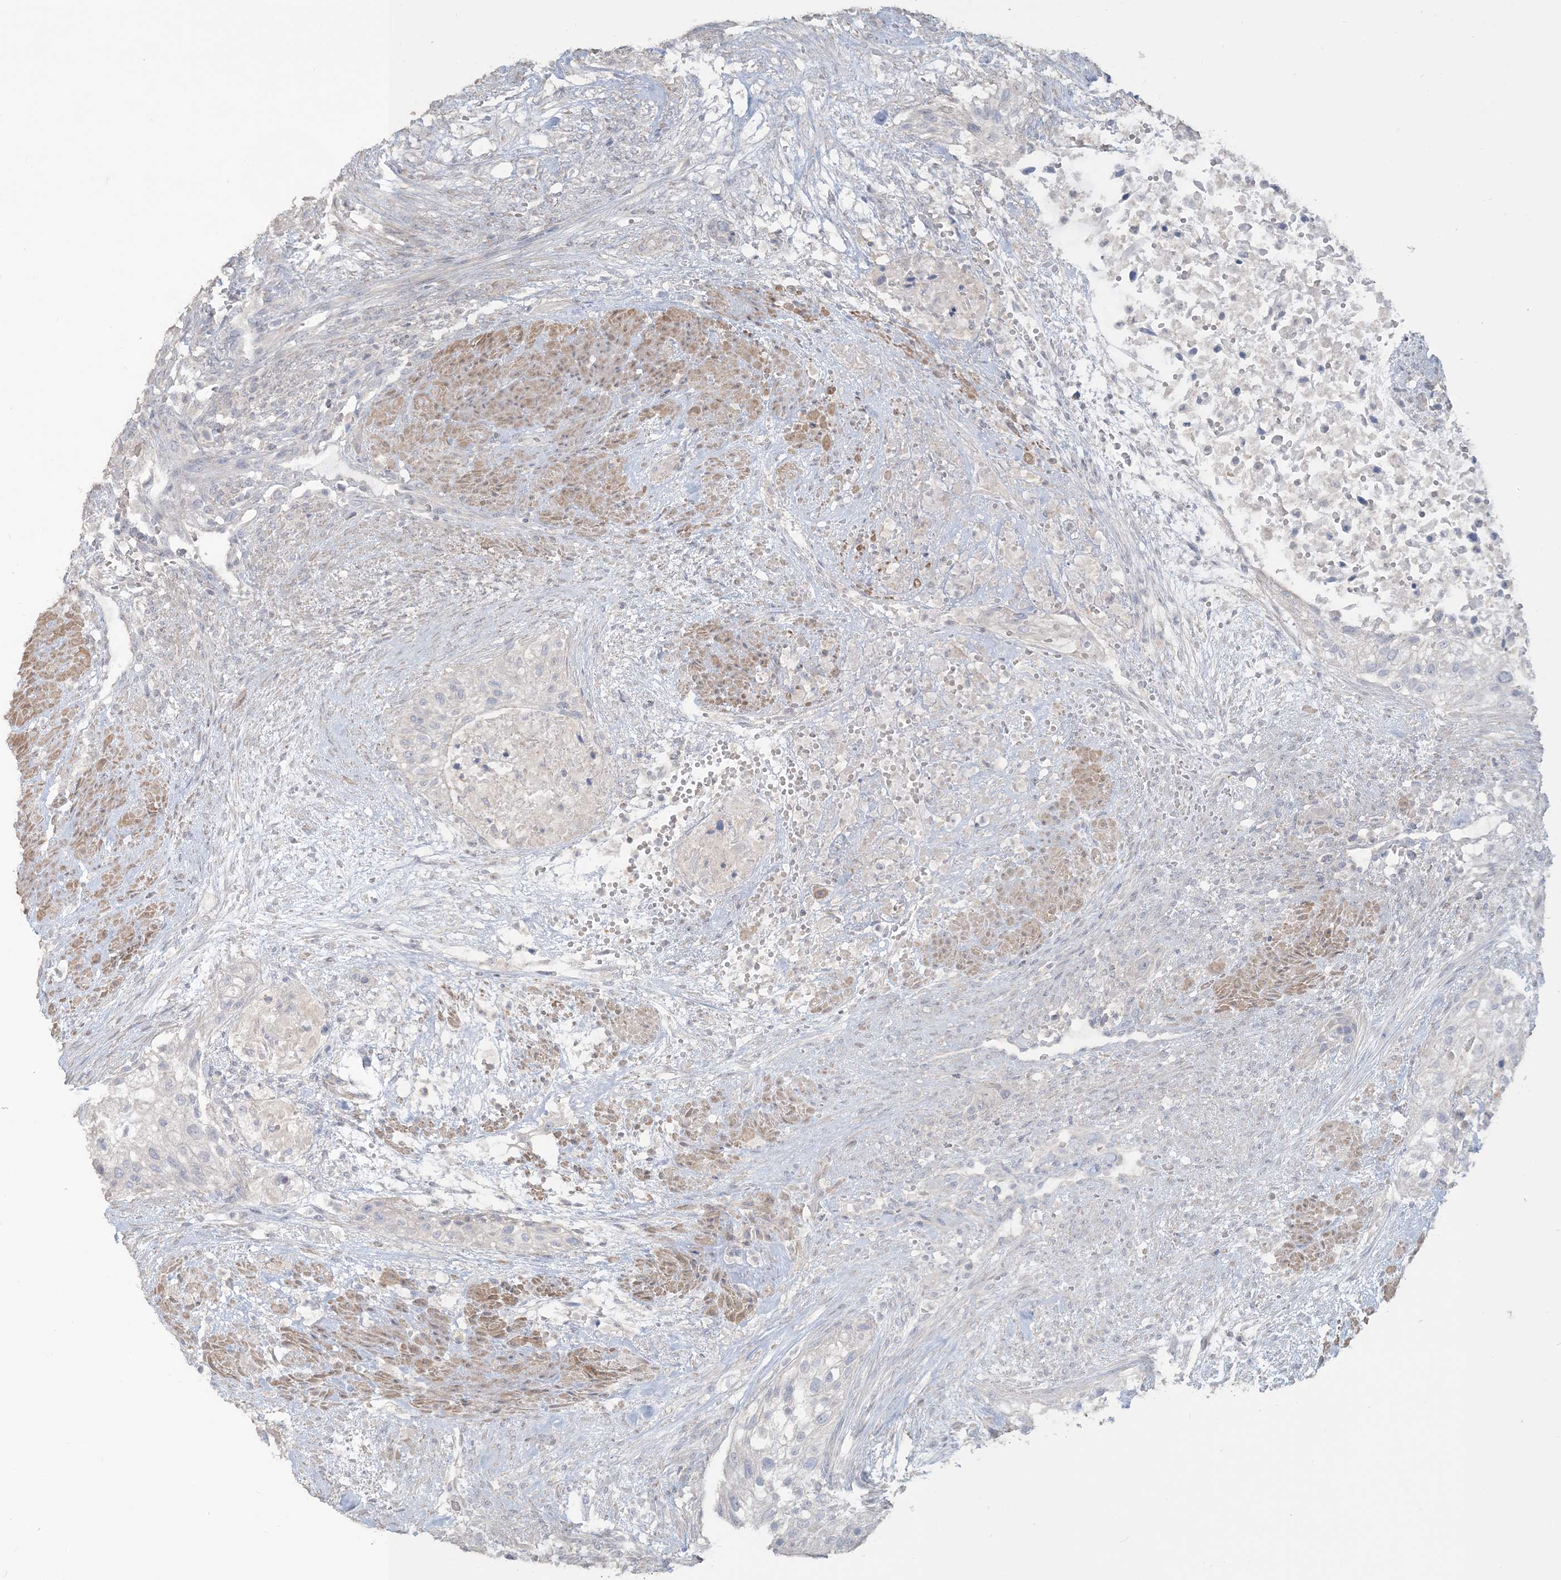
{"staining": {"intensity": "negative", "quantity": "none", "location": "none"}, "tissue": "urothelial cancer", "cell_type": "Tumor cells", "image_type": "cancer", "snomed": [{"axis": "morphology", "description": "Urothelial carcinoma, High grade"}, {"axis": "topography", "description": "Urinary bladder"}], "caption": "An immunohistochemistry micrograph of urothelial carcinoma (high-grade) is shown. There is no staining in tumor cells of urothelial carcinoma (high-grade). (Immunohistochemistry (ihc), brightfield microscopy, high magnification).", "gene": "NPHS2", "patient": {"sex": "male", "age": 35}}